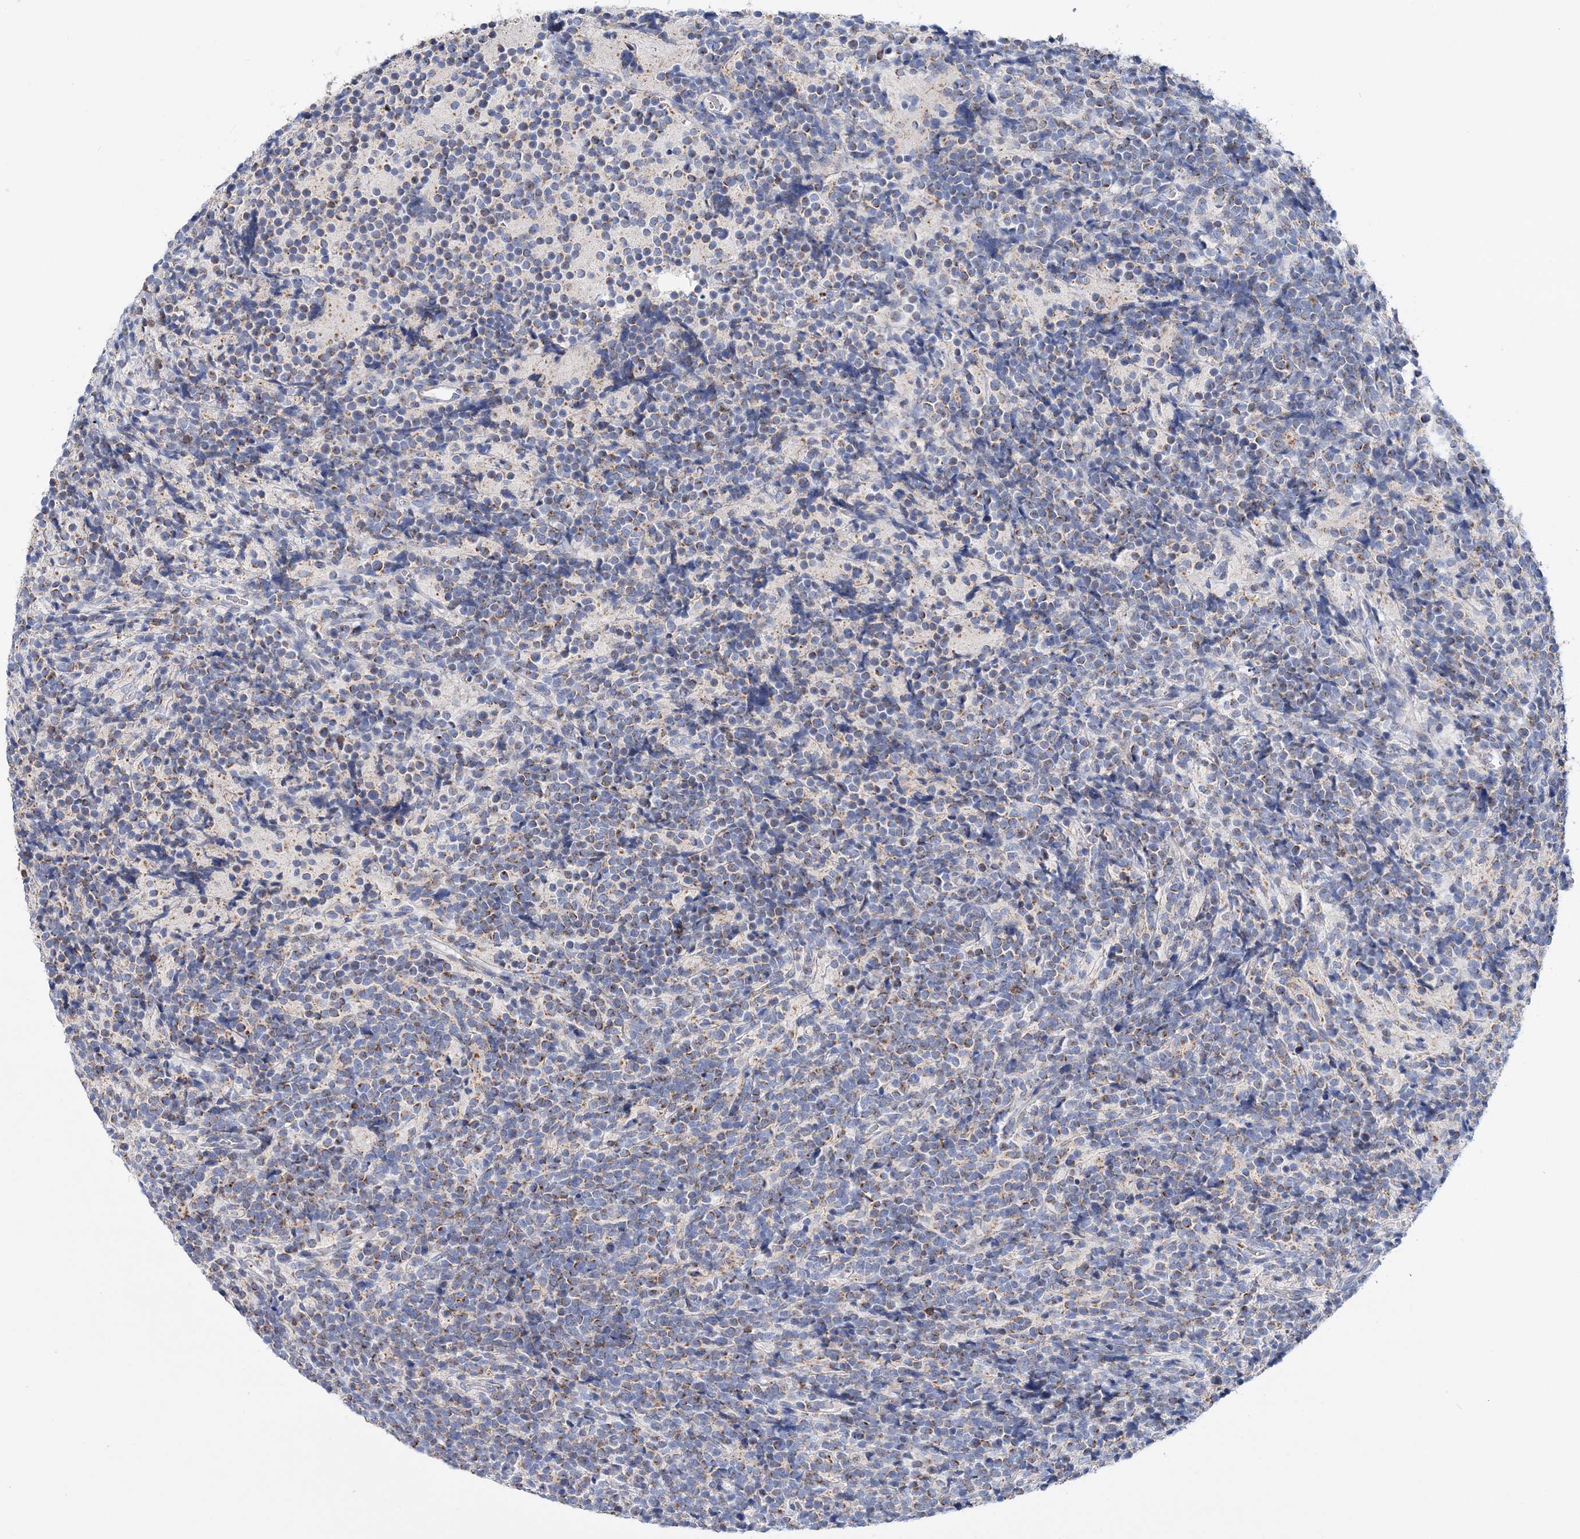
{"staining": {"intensity": "moderate", "quantity": "25%-75%", "location": "cytoplasmic/membranous"}, "tissue": "glioma", "cell_type": "Tumor cells", "image_type": "cancer", "snomed": [{"axis": "morphology", "description": "Glioma, malignant, Low grade"}, {"axis": "topography", "description": "Brain"}], "caption": "Protein staining of low-grade glioma (malignant) tissue demonstrates moderate cytoplasmic/membranous expression in about 25%-75% of tumor cells.", "gene": "TTC32", "patient": {"sex": "female", "age": 1}}